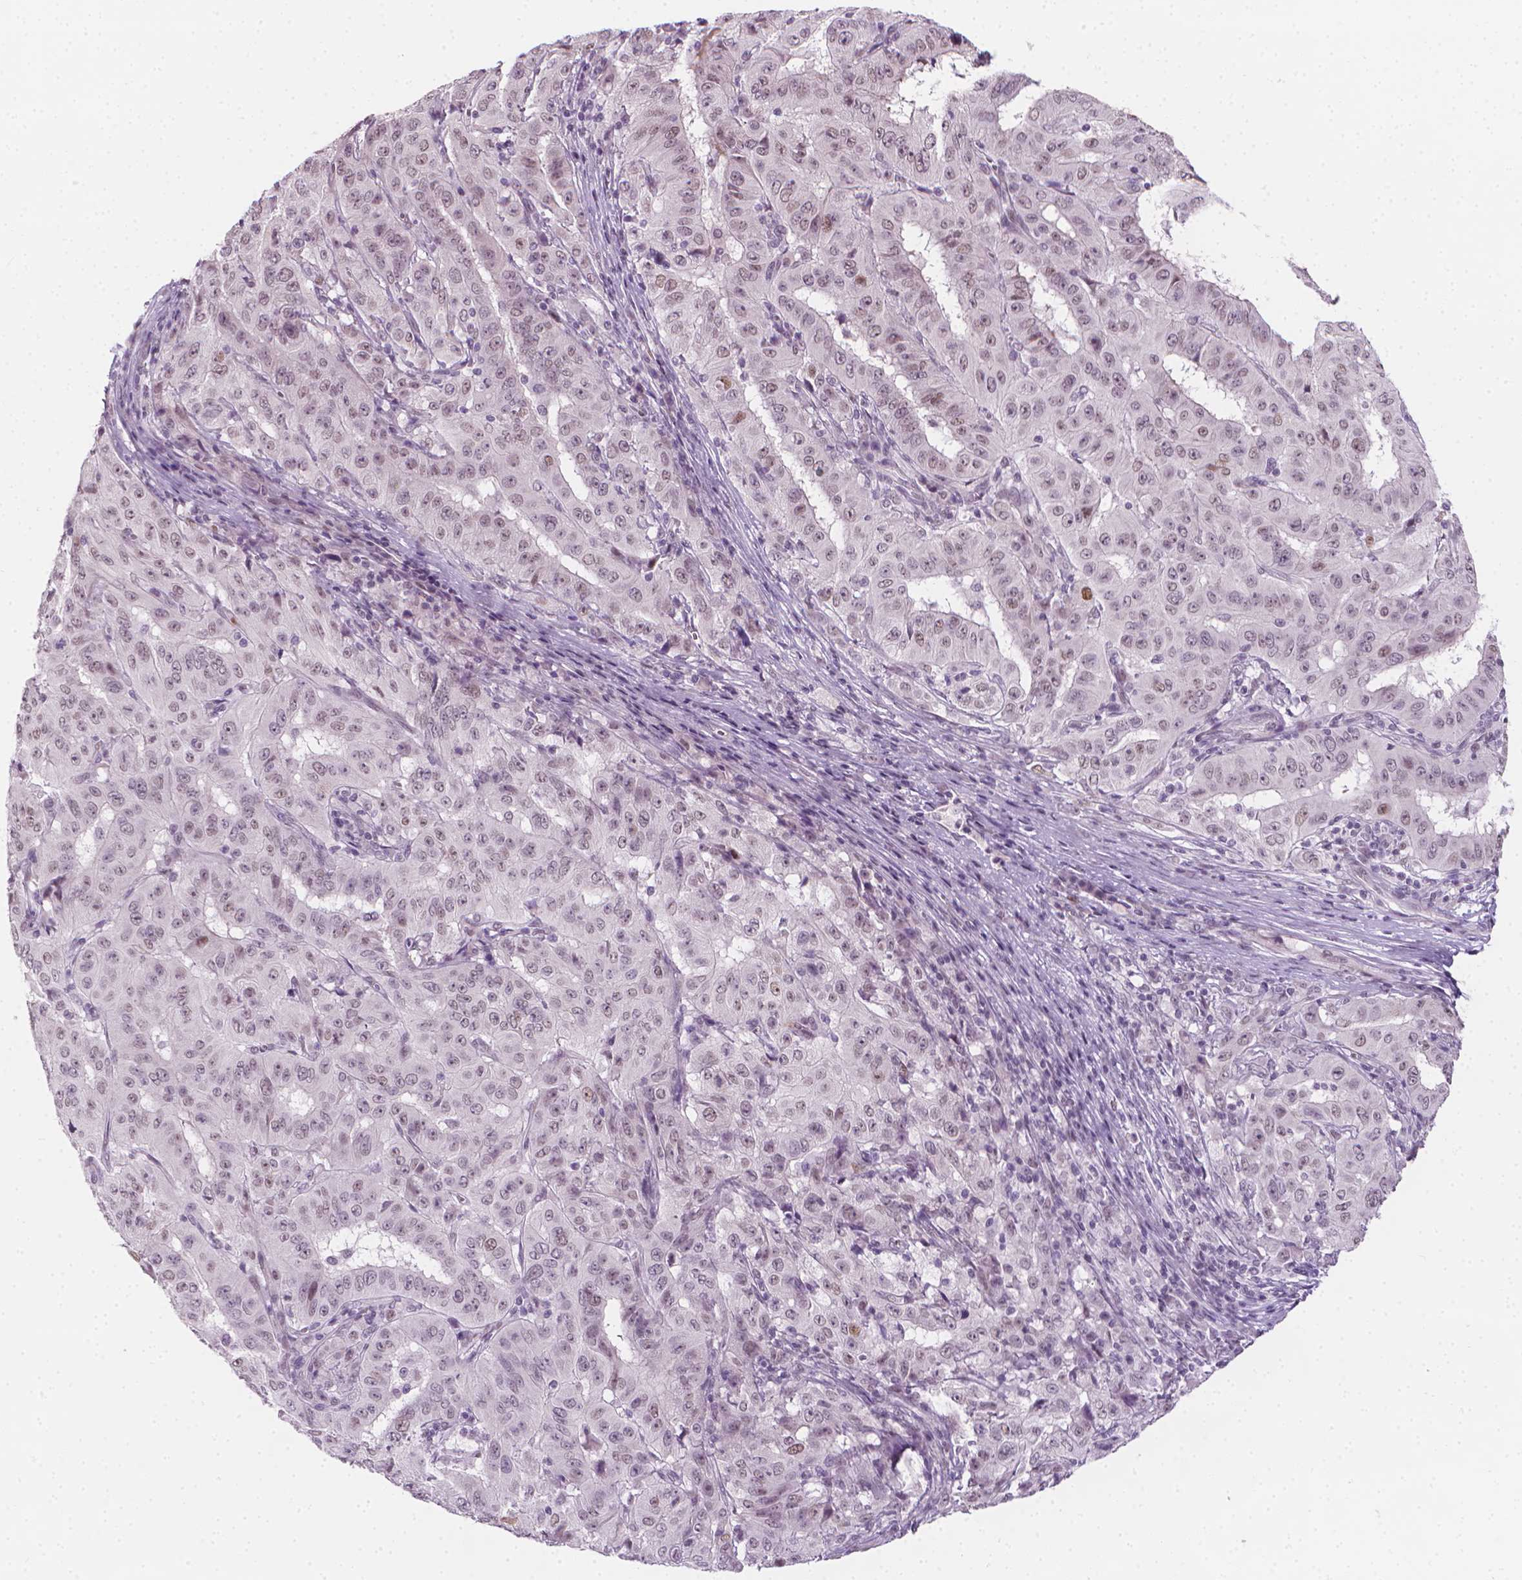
{"staining": {"intensity": "weak", "quantity": "<25%", "location": "nuclear"}, "tissue": "pancreatic cancer", "cell_type": "Tumor cells", "image_type": "cancer", "snomed": [{"axis": "morphology", "description": "Adenocarcinoma, NOS"}, {"axis": "topography", "description": "Pancreas"}], "caption": "Tumor cells show no significant protein positivity in pancreatic cancer (adenocarcinoma).", "gene": "CDKN1C", "patient": {"sex": "male", "age": 63}}